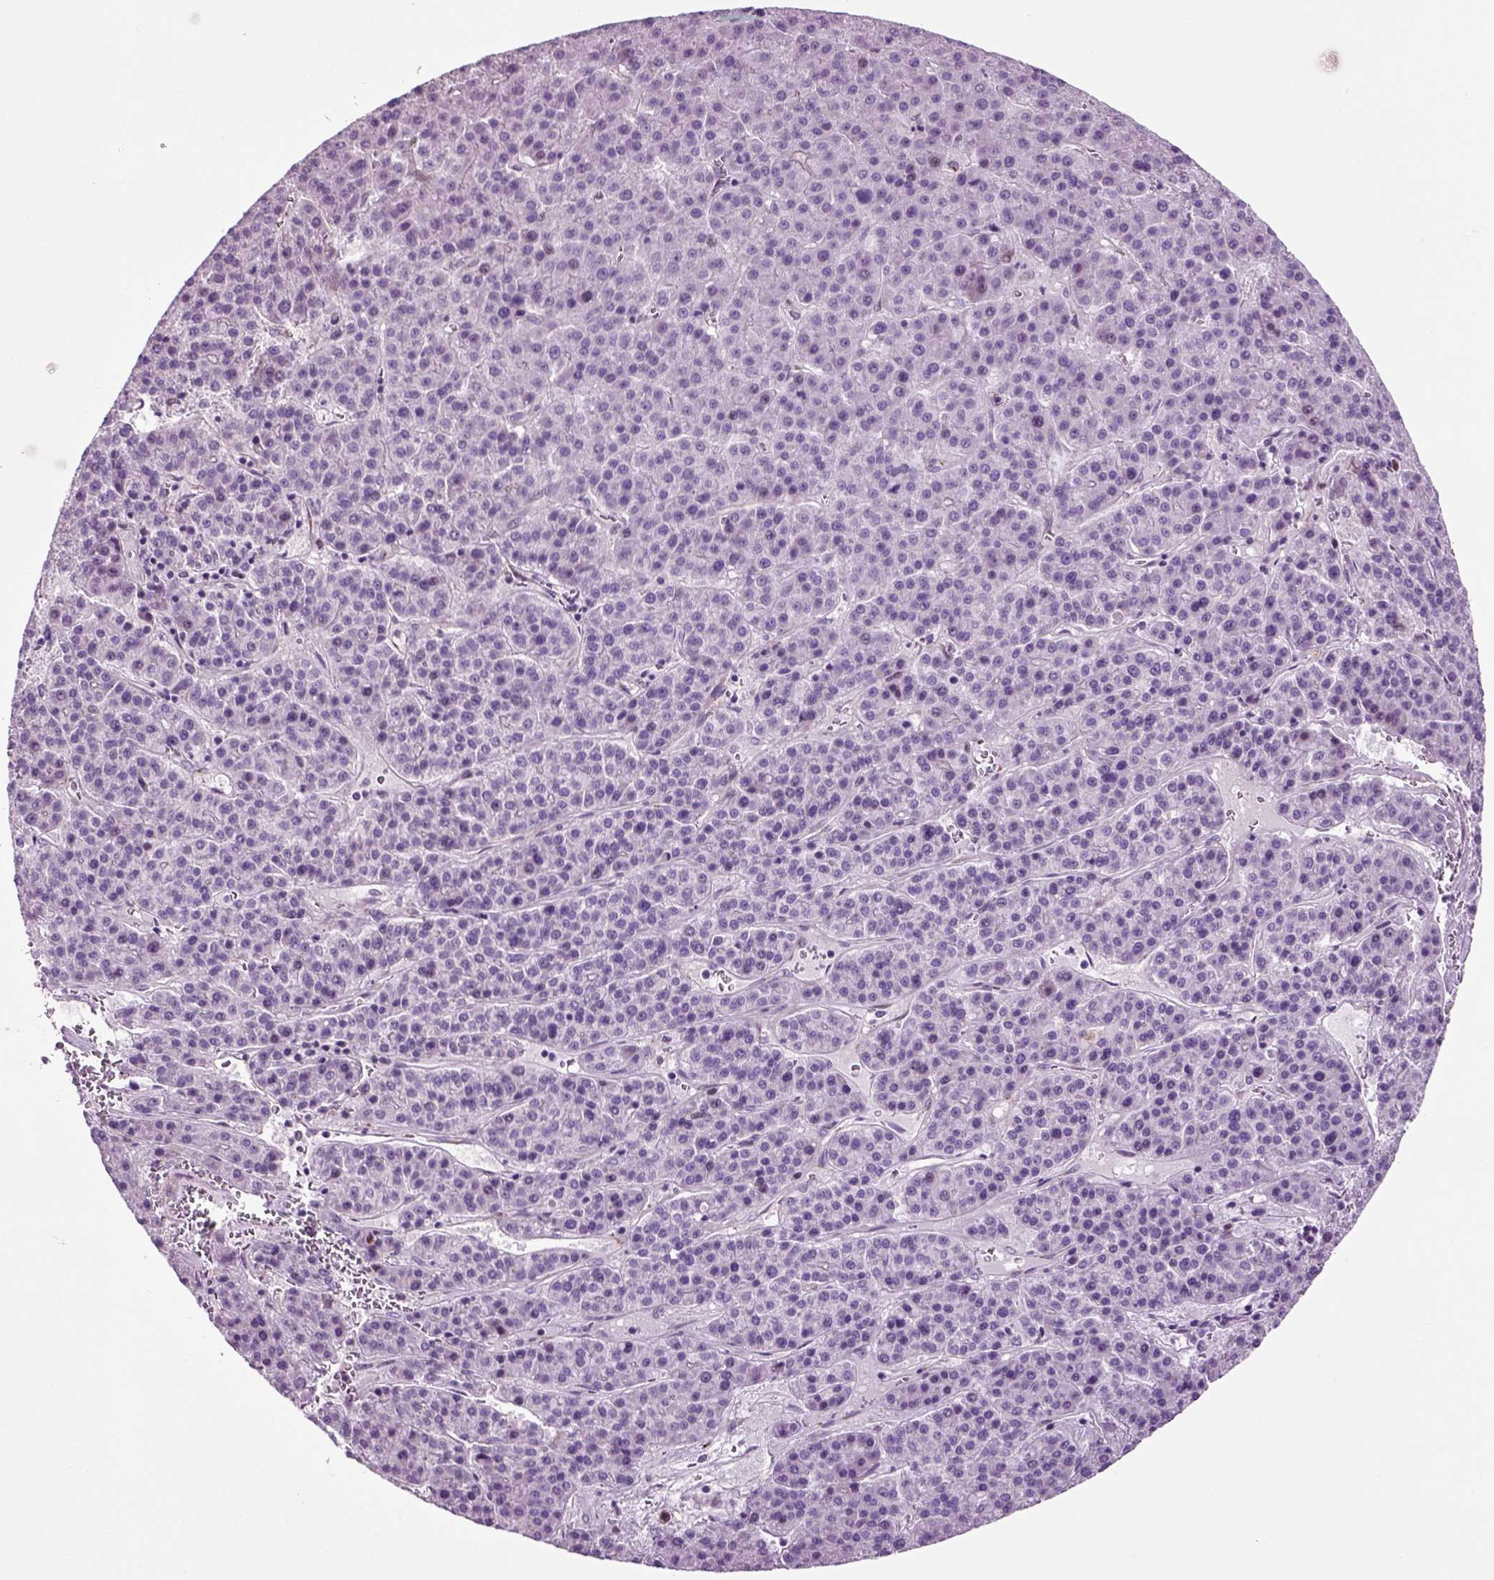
{"staining": {"intensity": "negative", "quantity": "none", "location": "none"}, "tissue": "liver cancer", "cell_type": "Tumor cells", "image_type": "cancer", "snomed": [{"axis": "morphology", "description": "Carcinoma, Hepatocellular, NOS"}, {"axis": "topography", "description": "Liver"}], "caption": "The IHC image has no significant positivity in tumor cells of liver hepatocellular carcinoma tissue.", "gene": "ARID3A", "patient": {"sex": "female", "age": 58}}